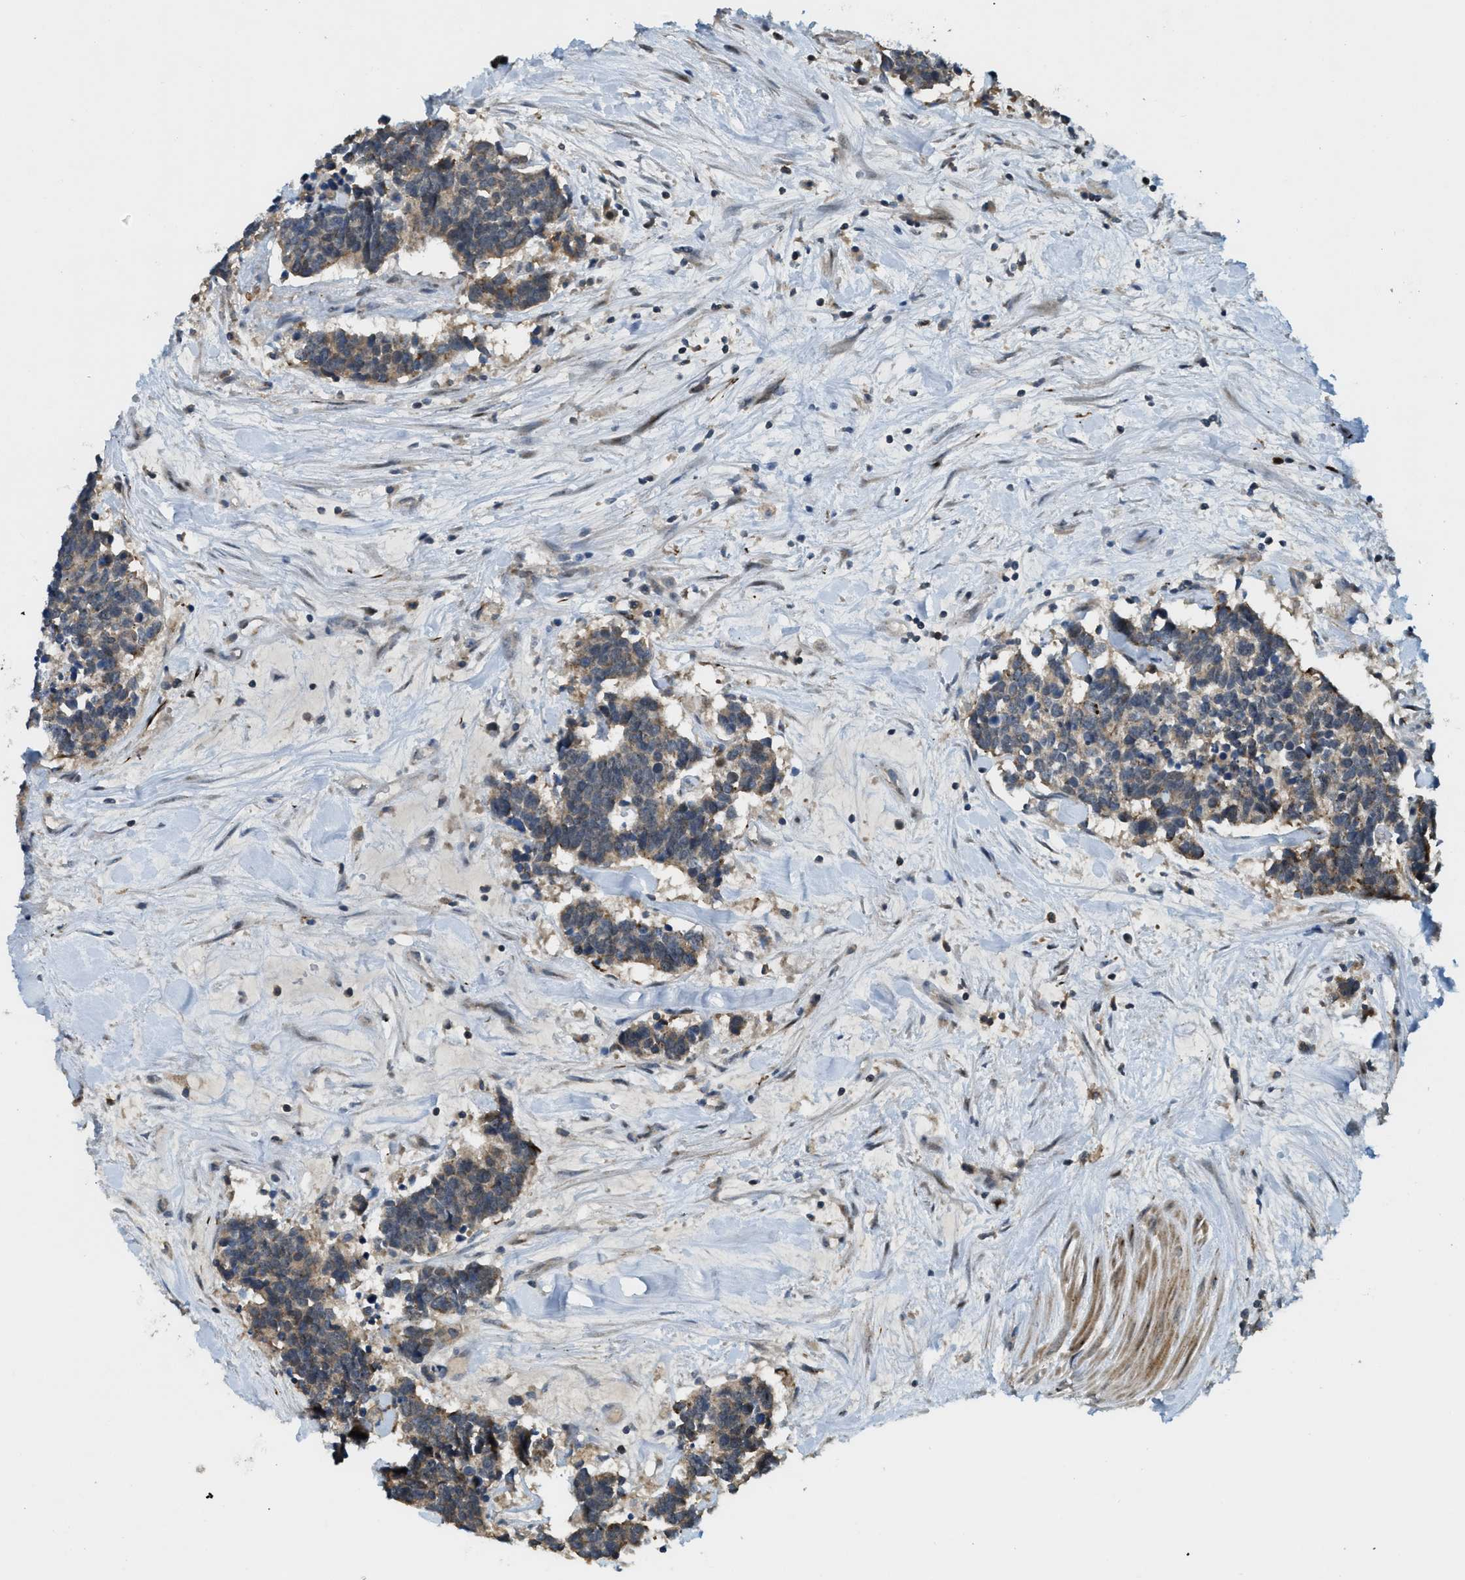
{"staining": {"intensity": "weak", "quantity": "25%-75%", "location": "cytoplasmic/membranous"}, "tissue": "carcinoid", "cell_type": "Tumor cells", "image_type": "cancer", "snomed": [{"axis": "morphology", "description": "Carcinoma, NOS"}, {"axis": "morphology", "description": "Carcinoid, malignant, NOS"}, {"axis": "topography", "description": "Urinary bladder"}], "caption": "Immunohistochemistry (IHC) (DAB) staining of human carcinoma shows weak cytoplasmic/membranous protein staining in about 25%-75% of tumor cells.", "gene": "TRAPPC14", "patient": {"sex": "male", "age": 57}}